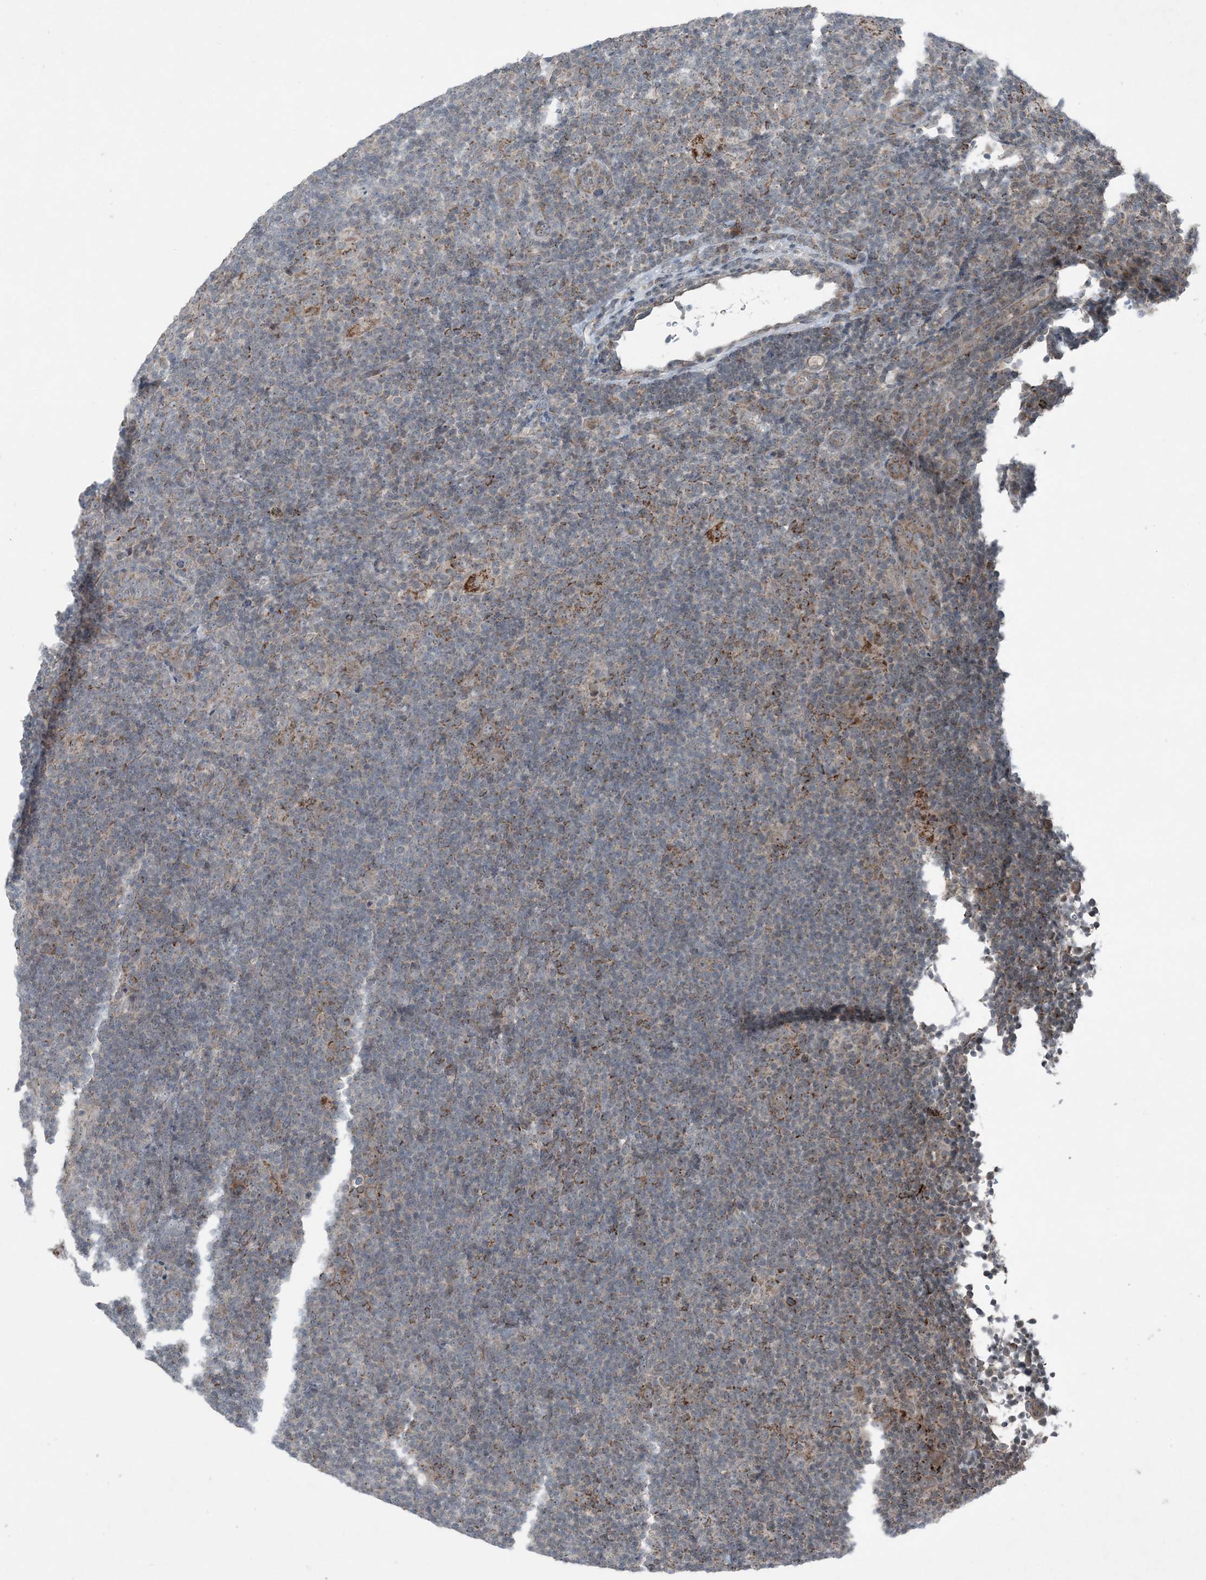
{"staining": {"intensity": "moderate", "quantity": ">75%", "location": "cytoplasmic/membranous"}, "tissue": "lymphoma", "cell_type": "Tumor cells", "image_type": "cancer", "snomed": [{"axis": "morphology", "description": "Hodgkin's disease, NOS"}, {"axis": "topography", "description": "Lymph node"}], "caption": "An image of lymphoma stained for a protein reveals moderate cytoplasmic/membranous brown staining in tumor cells.", "gene": "PC", "patient": {"sex": "female", "age": 57}}